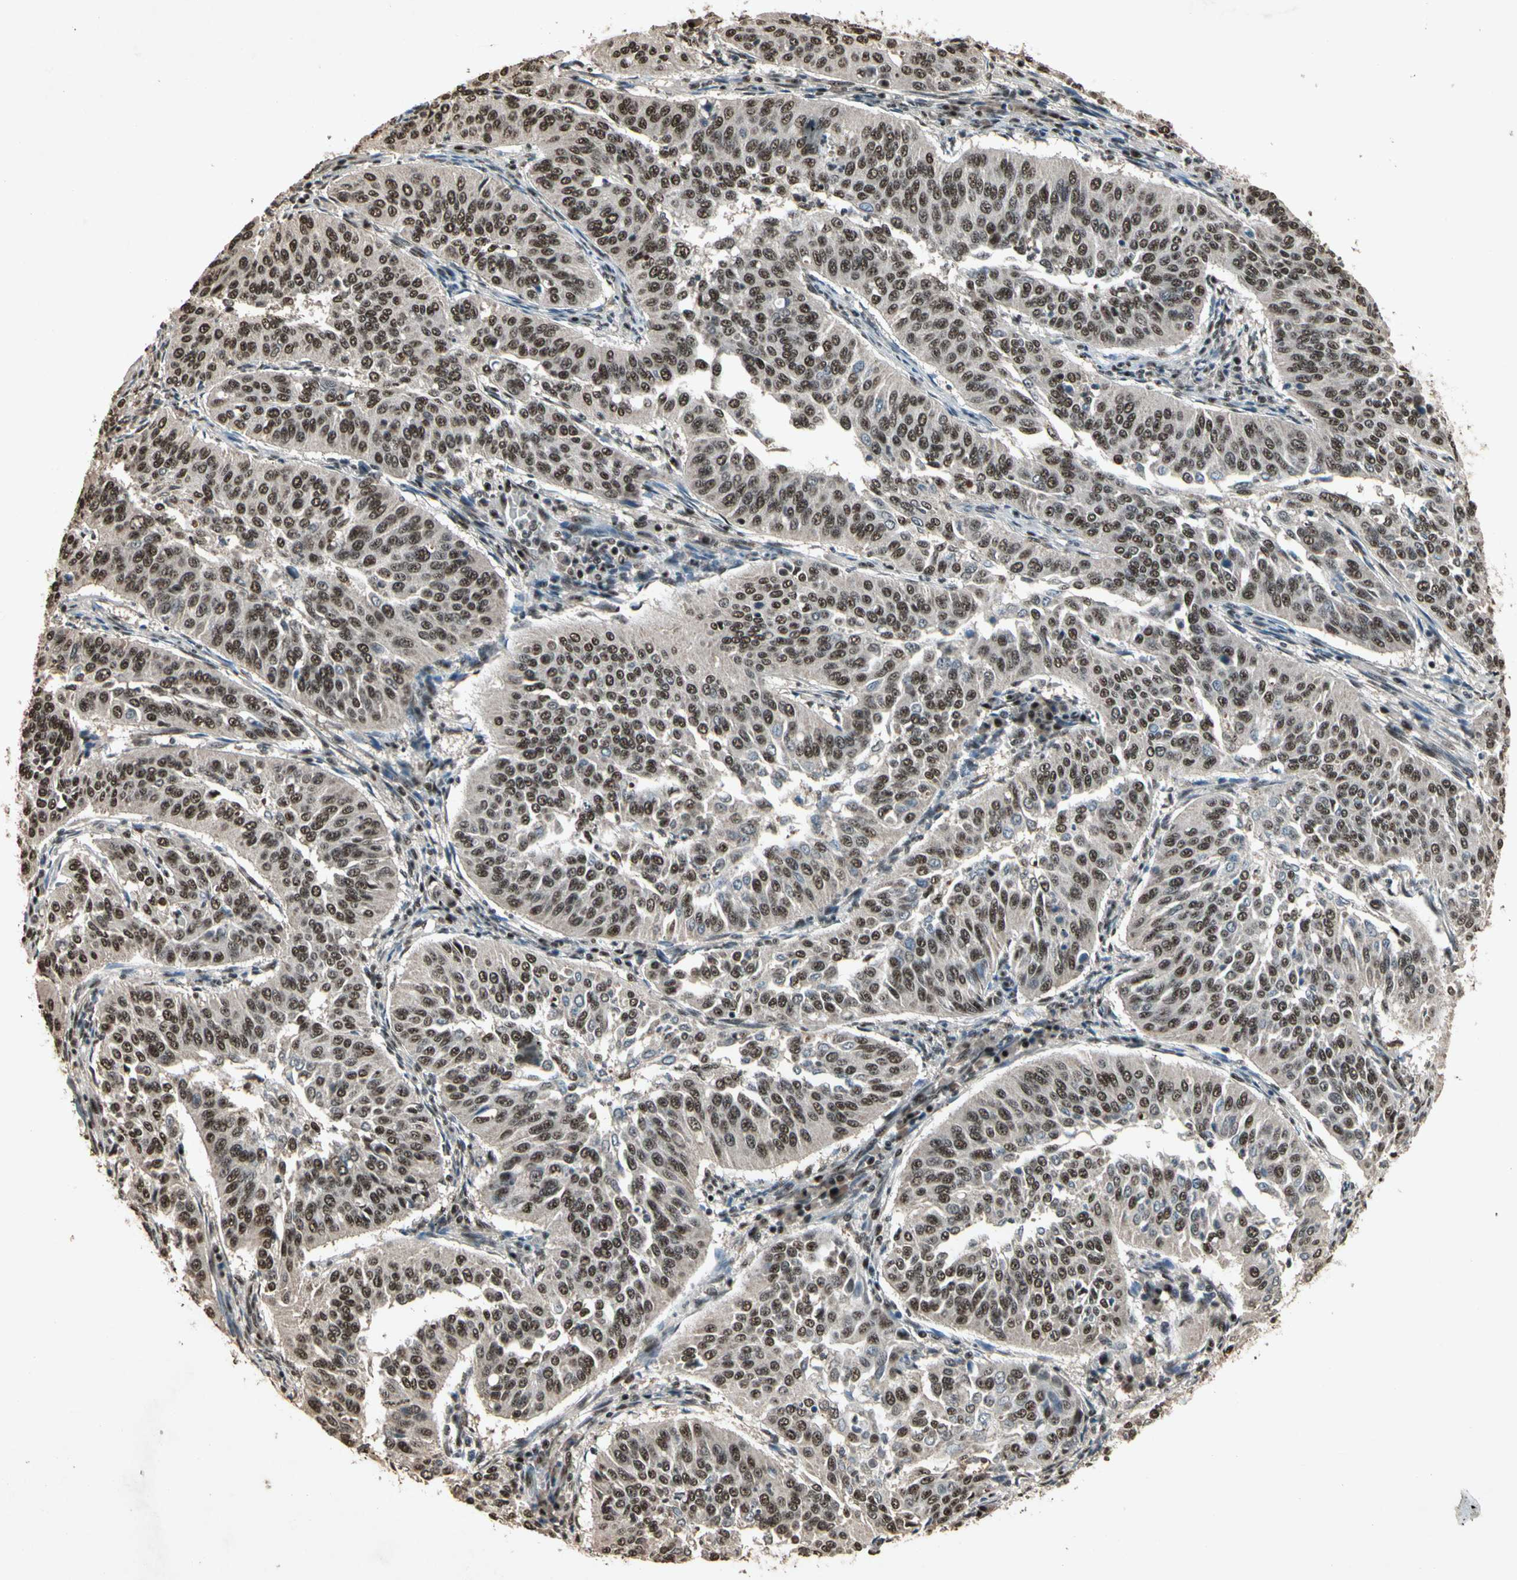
{"staining": {"intensity": "strong", "quantity": ">75%", "location": "nuclear"}, "tissue": "cervical cancer", "cell_type": "Tumor cells", "image_type": "cancer", "snomed": [{"axis": "morphology", "description": "Normal tissue, NOS"}, {"axis": "morphology", "description": "Squamous cell carcinoma, NOS"}, {"axis": "topography", "description": "Cervix"}], "caption": "A photomicrograph showing strong nuclear staining in about >75% of tumor cells in cervical cancer (squamous cell carcinoma), as visualized by brown immunohistochemical staining.", "gene": "TBX2", "patient": {"sex": "female", "age": 39}}